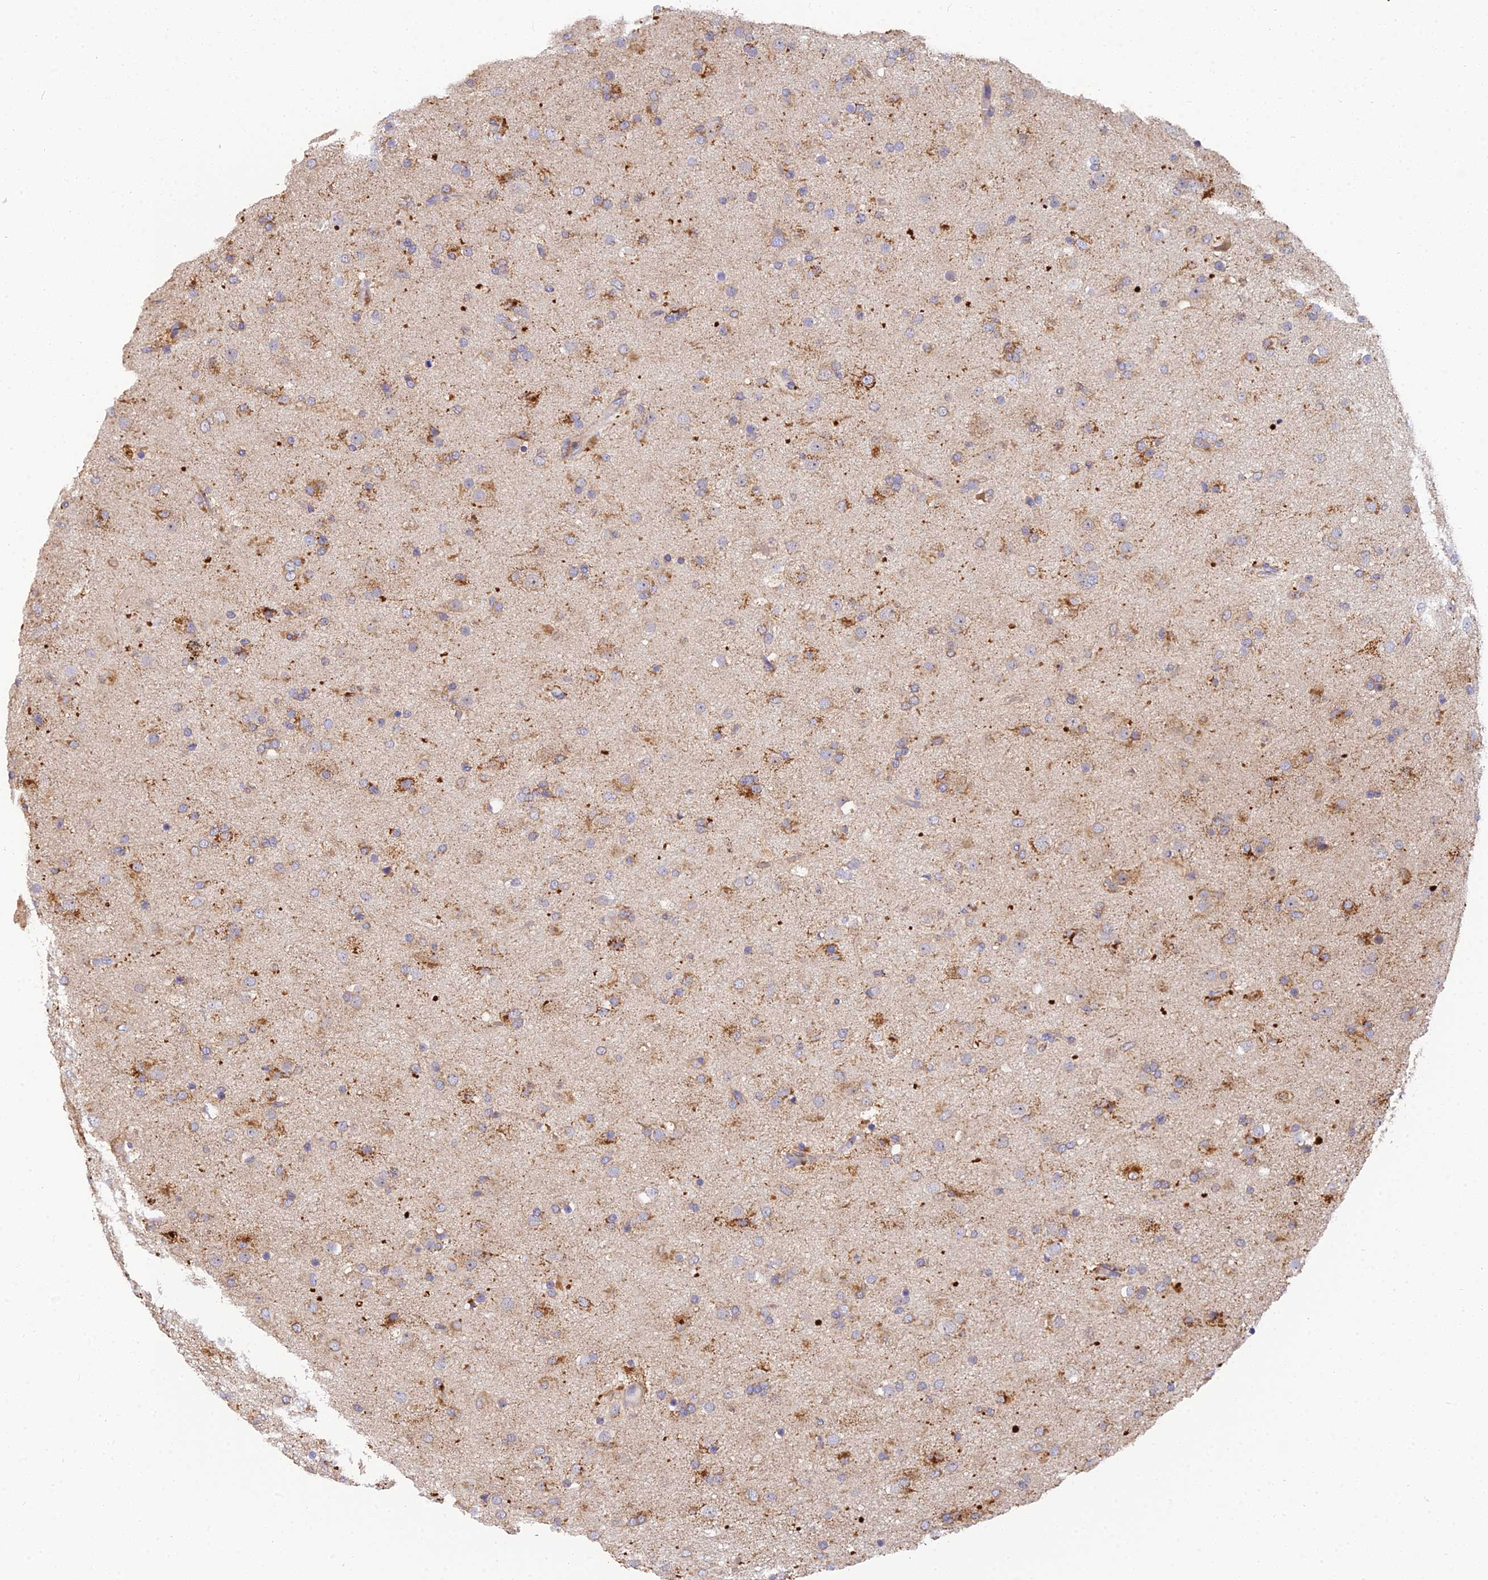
{"staining": {"intensity": "moderate", "quantity": "25%-75%", "location": "cytoplasmic/membranous"}, "tissue": "glioma", "cell_type": "Tumor cells", "image_type": "cancer", "snomed": [{"axis": "morphology", "description": "Glioma, malignant, Low grade"}, {"axis": "topography", "description": "Brain"}], "caption": "The histopathology image shows immunohistochemical staining of malignant low-grade glioma. There is moderate cytoplasmic/membranous positivity is appreciated in about 25%-75% of tumor cells. (DAB IHC with brightfield microscopy, high magnification).", "gene": "ARL8B", "patient": {"sex": "male", "age": 65}}